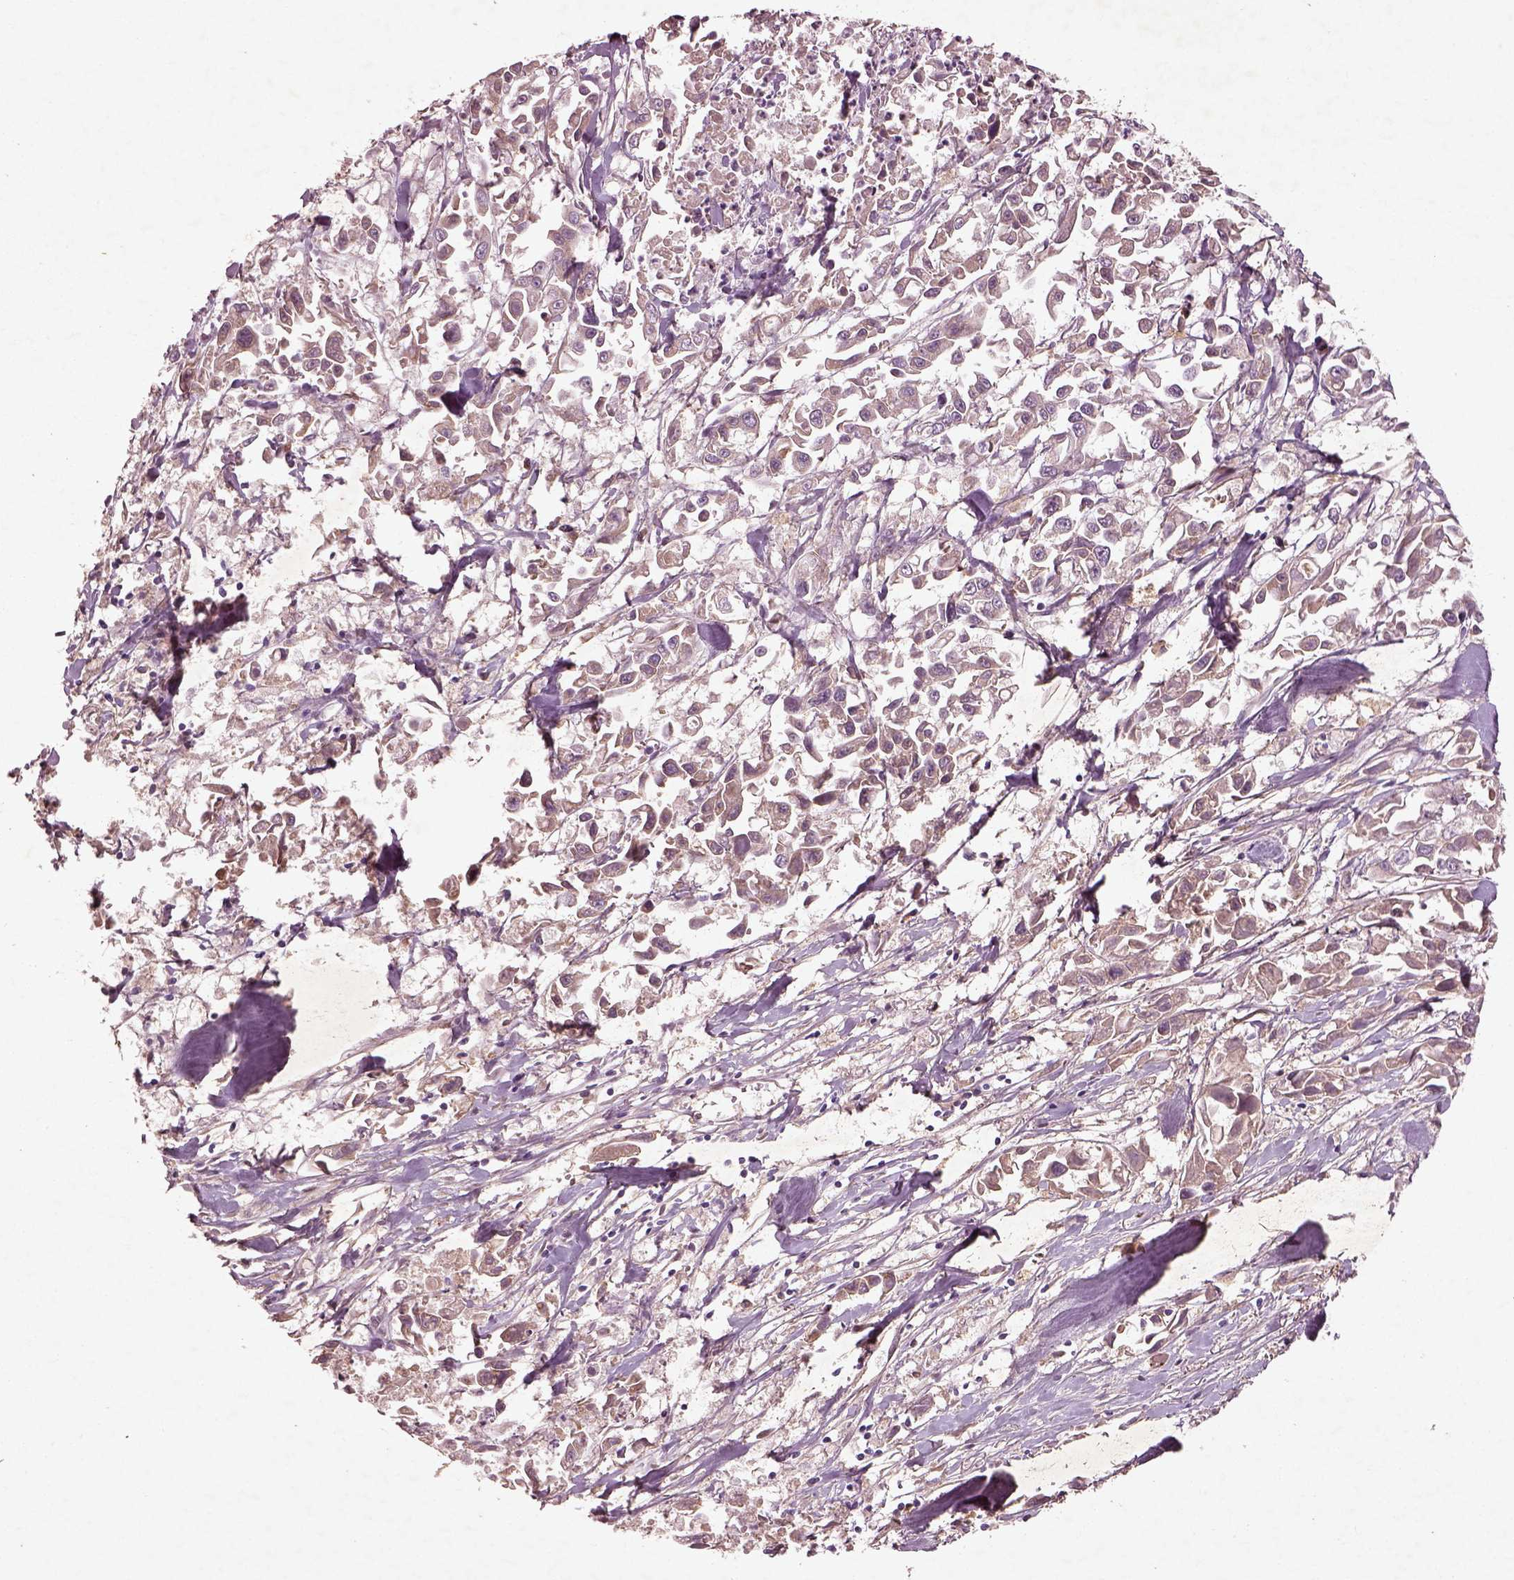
{"staining": {"intensity": "negative", "quantity": "none", "location": "none"}, "tissue": "pancreatic cancer", "cell_type": "Tumor cells", "image_type": "cancer", "snomed": [{"axis": "morphology", "description": "Adenocarcinoma, NOS"}, {"axis": "topography", "description": "Pancreas"}], "caption": "A high-resolution histopathology image shows immunohistochemistry (IHC) staining of pancreatic cancer (adenocarcinoma), which displays no significant positivity in tumor cells.", "gene": "FAM234A", "patient": {"sex": "female", "age": 83}}